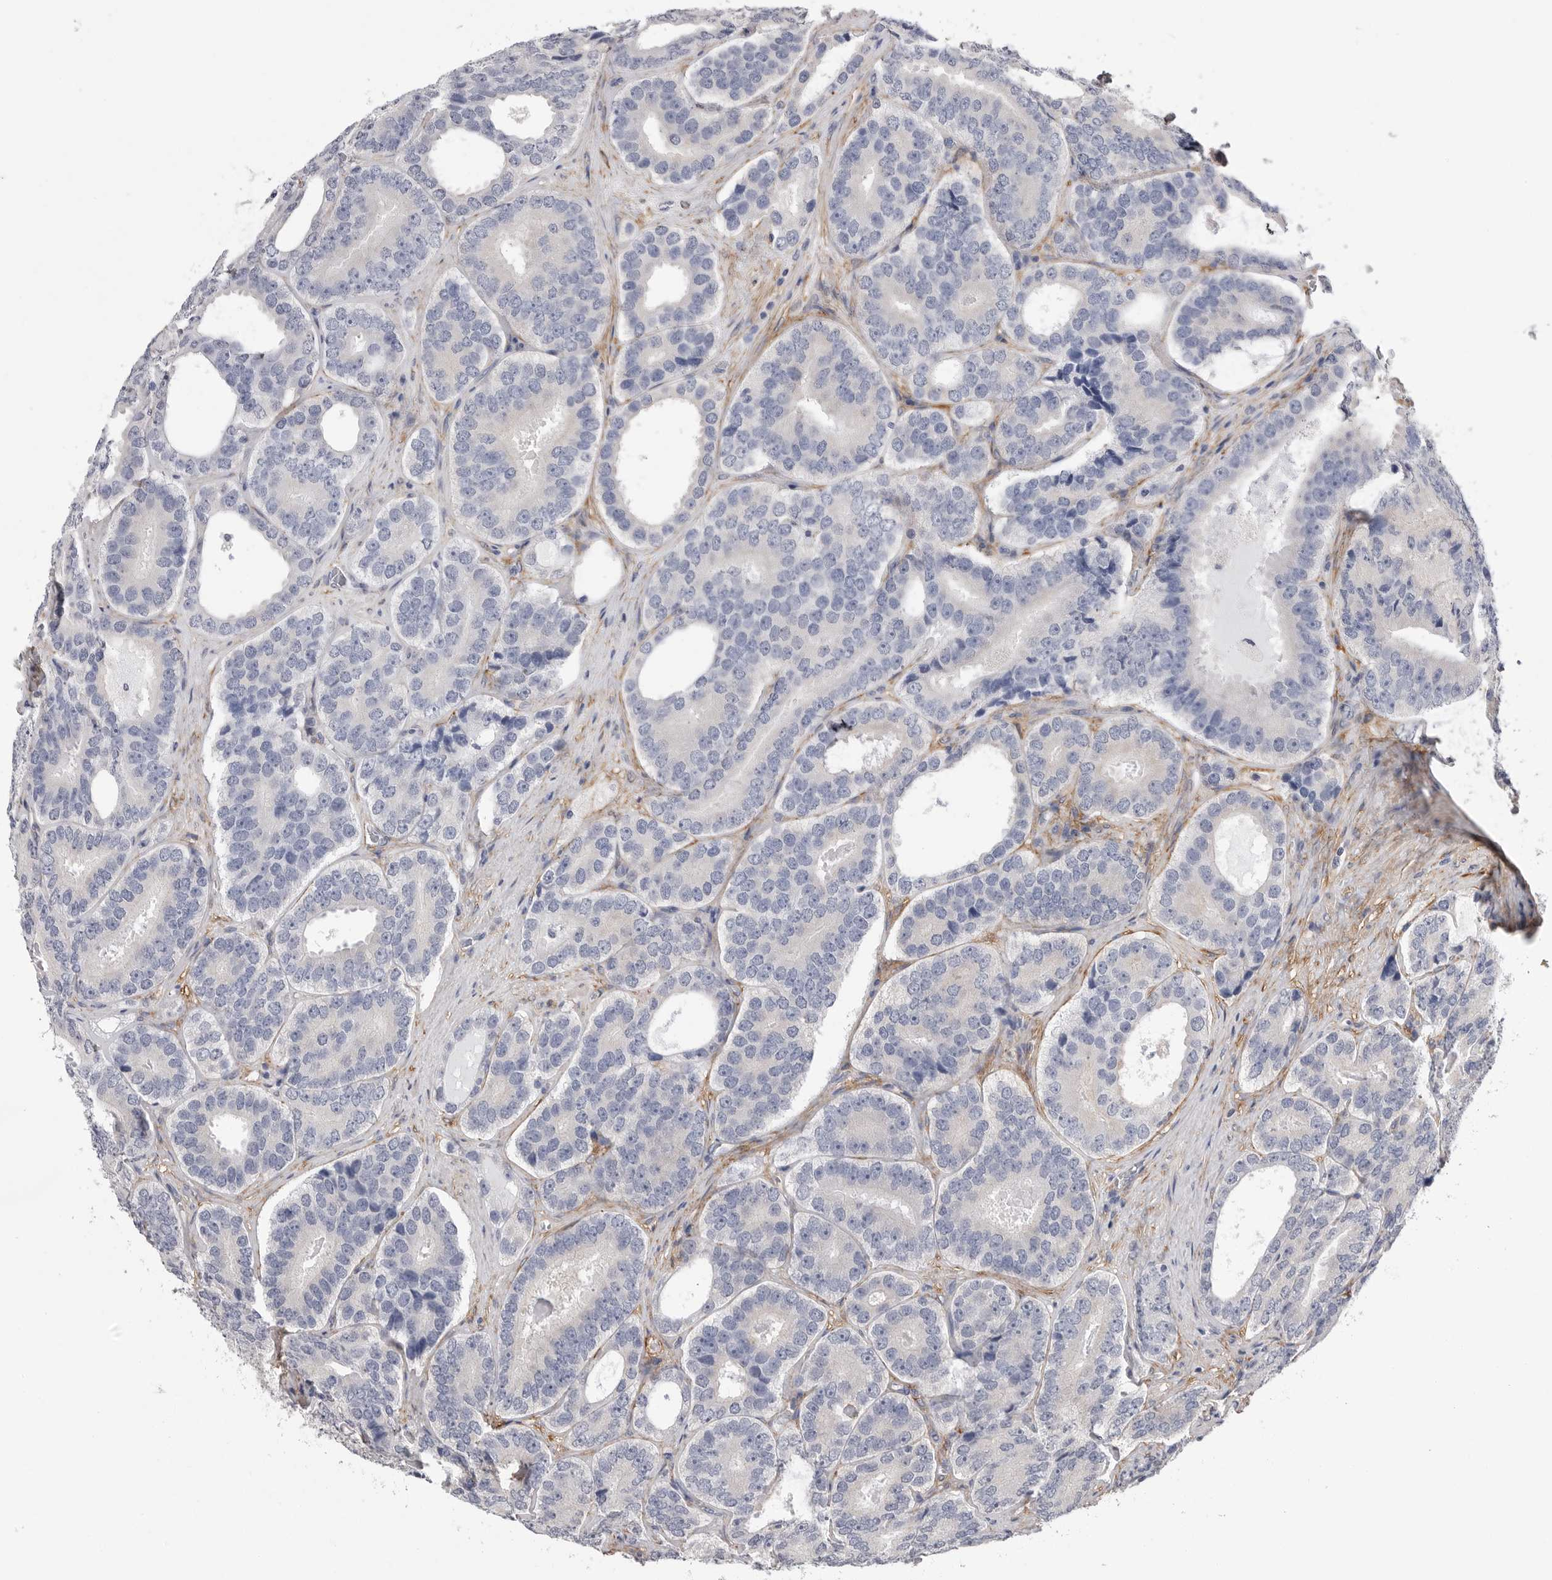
{"staining": {"intensity": "negative", "quantity": "none", "location": "none"}, "tissue": "prostate cancer", "cell_type": "Tumor cells", "image_type": "cancer", "snomed": [{"axis": "morphology", "description": "Adenocarcinoma, High grade"}, {"axis": "topography", "description": "Prostate"}], "caption": "The image demonstrates no significant staining in tumor cells of prostate cancer. (Stains: DAB (3,3'-diaminobenzidine) immunohistochemistry (IHC) with hematoxylin counter stain, Microscopy: brightfield microscopy at high magnification).", "gene": "AKAP12", "patient": {"sex": "male", "age": 56}}